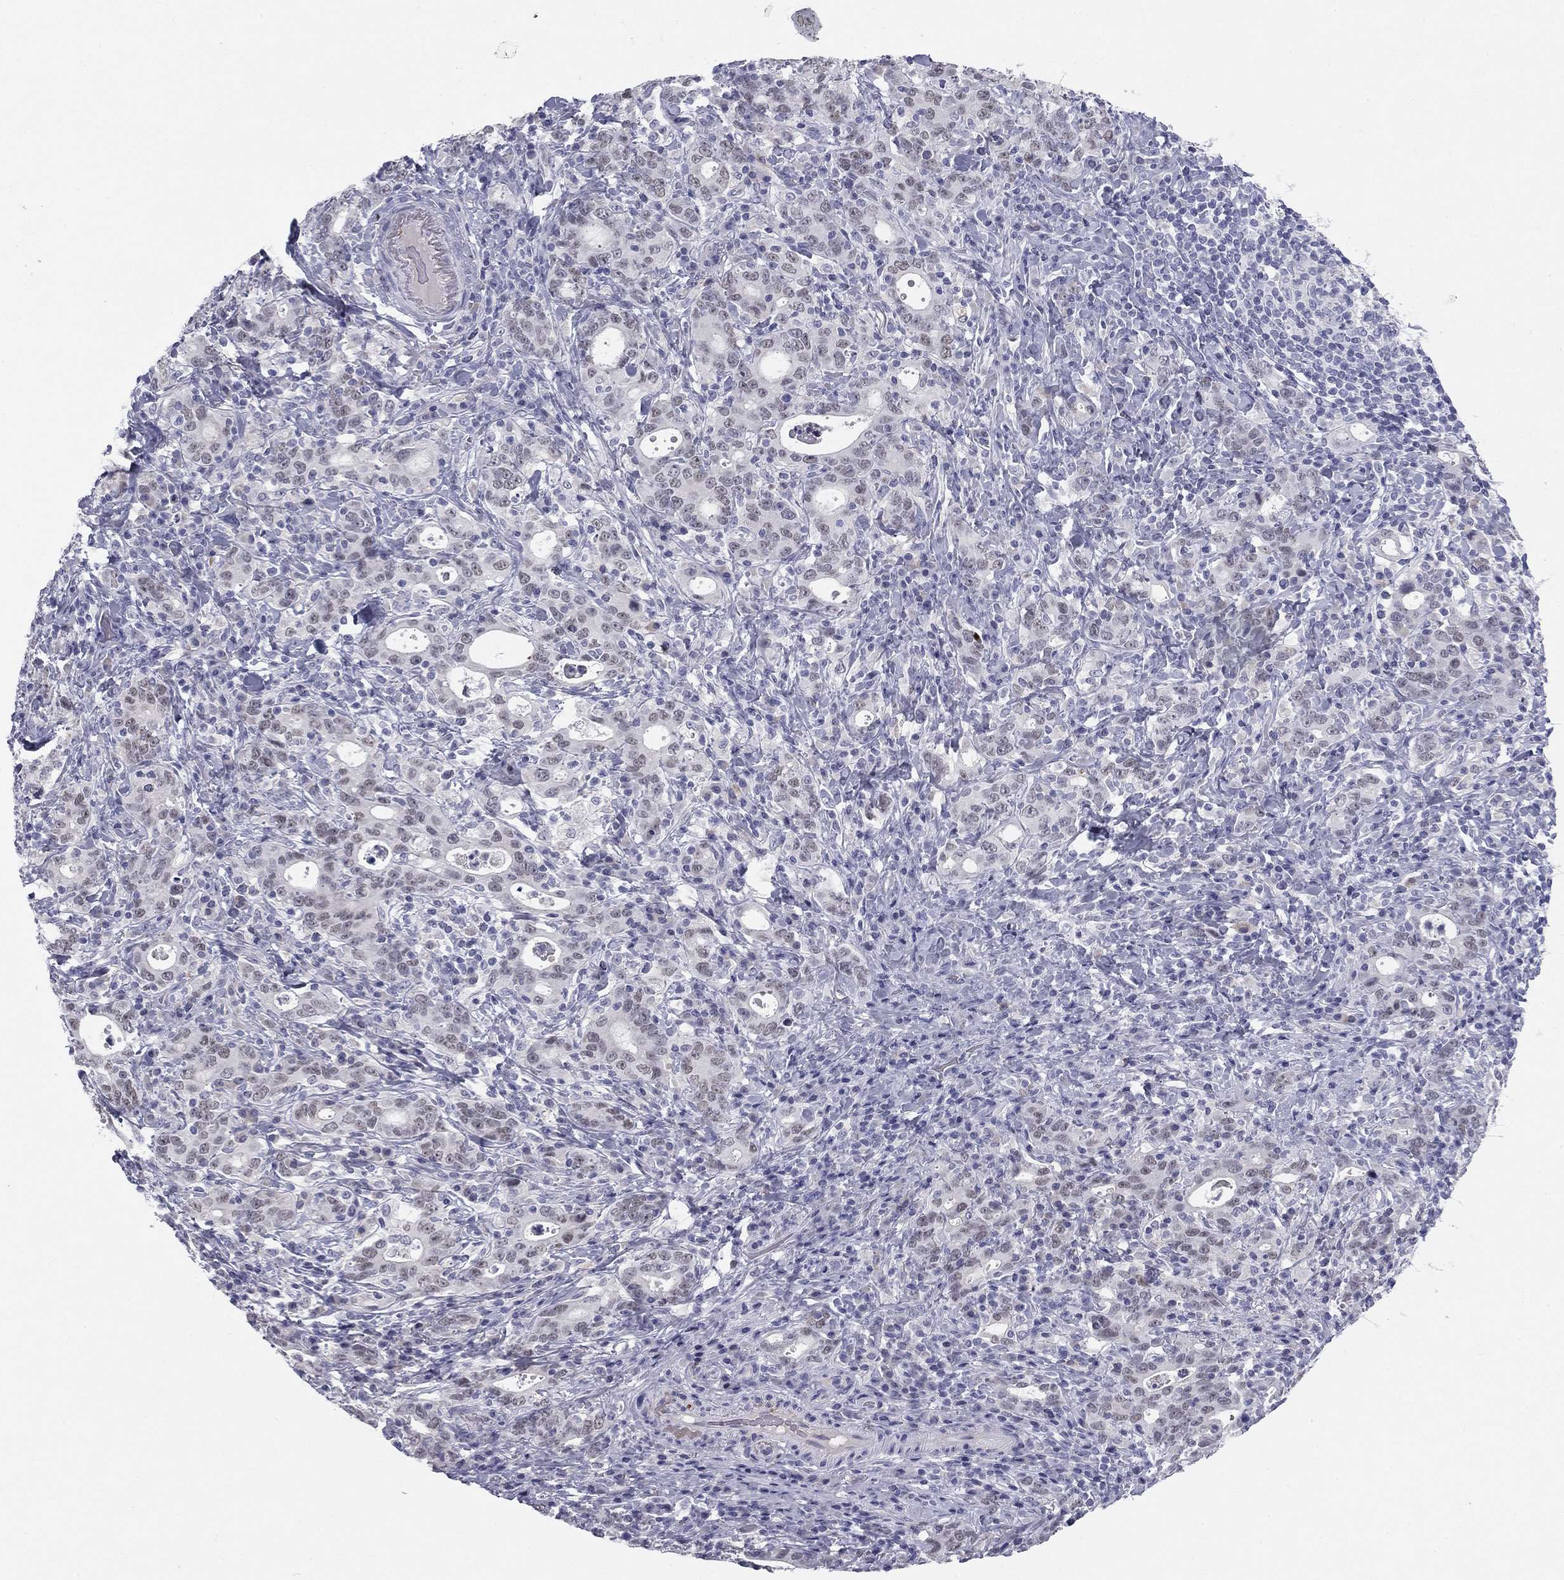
{"staining": {"intensity": "negative", "quantity": "none", "location": "none"}, "tissue": "stomach cancer", "cell_type": "Tumor cells", "image_type": "cancer", "snomed": [{"axis": "morphology", "description": "Adenocarcinoma, NOS"}, {"axis": "topography", "description": "Stomach"}], "caption": "Tumor cells are negative for brown protein staining in stomach cancer (adenocarcinoma).", "gene": "TFAP2B", "patient": {"sex": "male", "age": 79}}